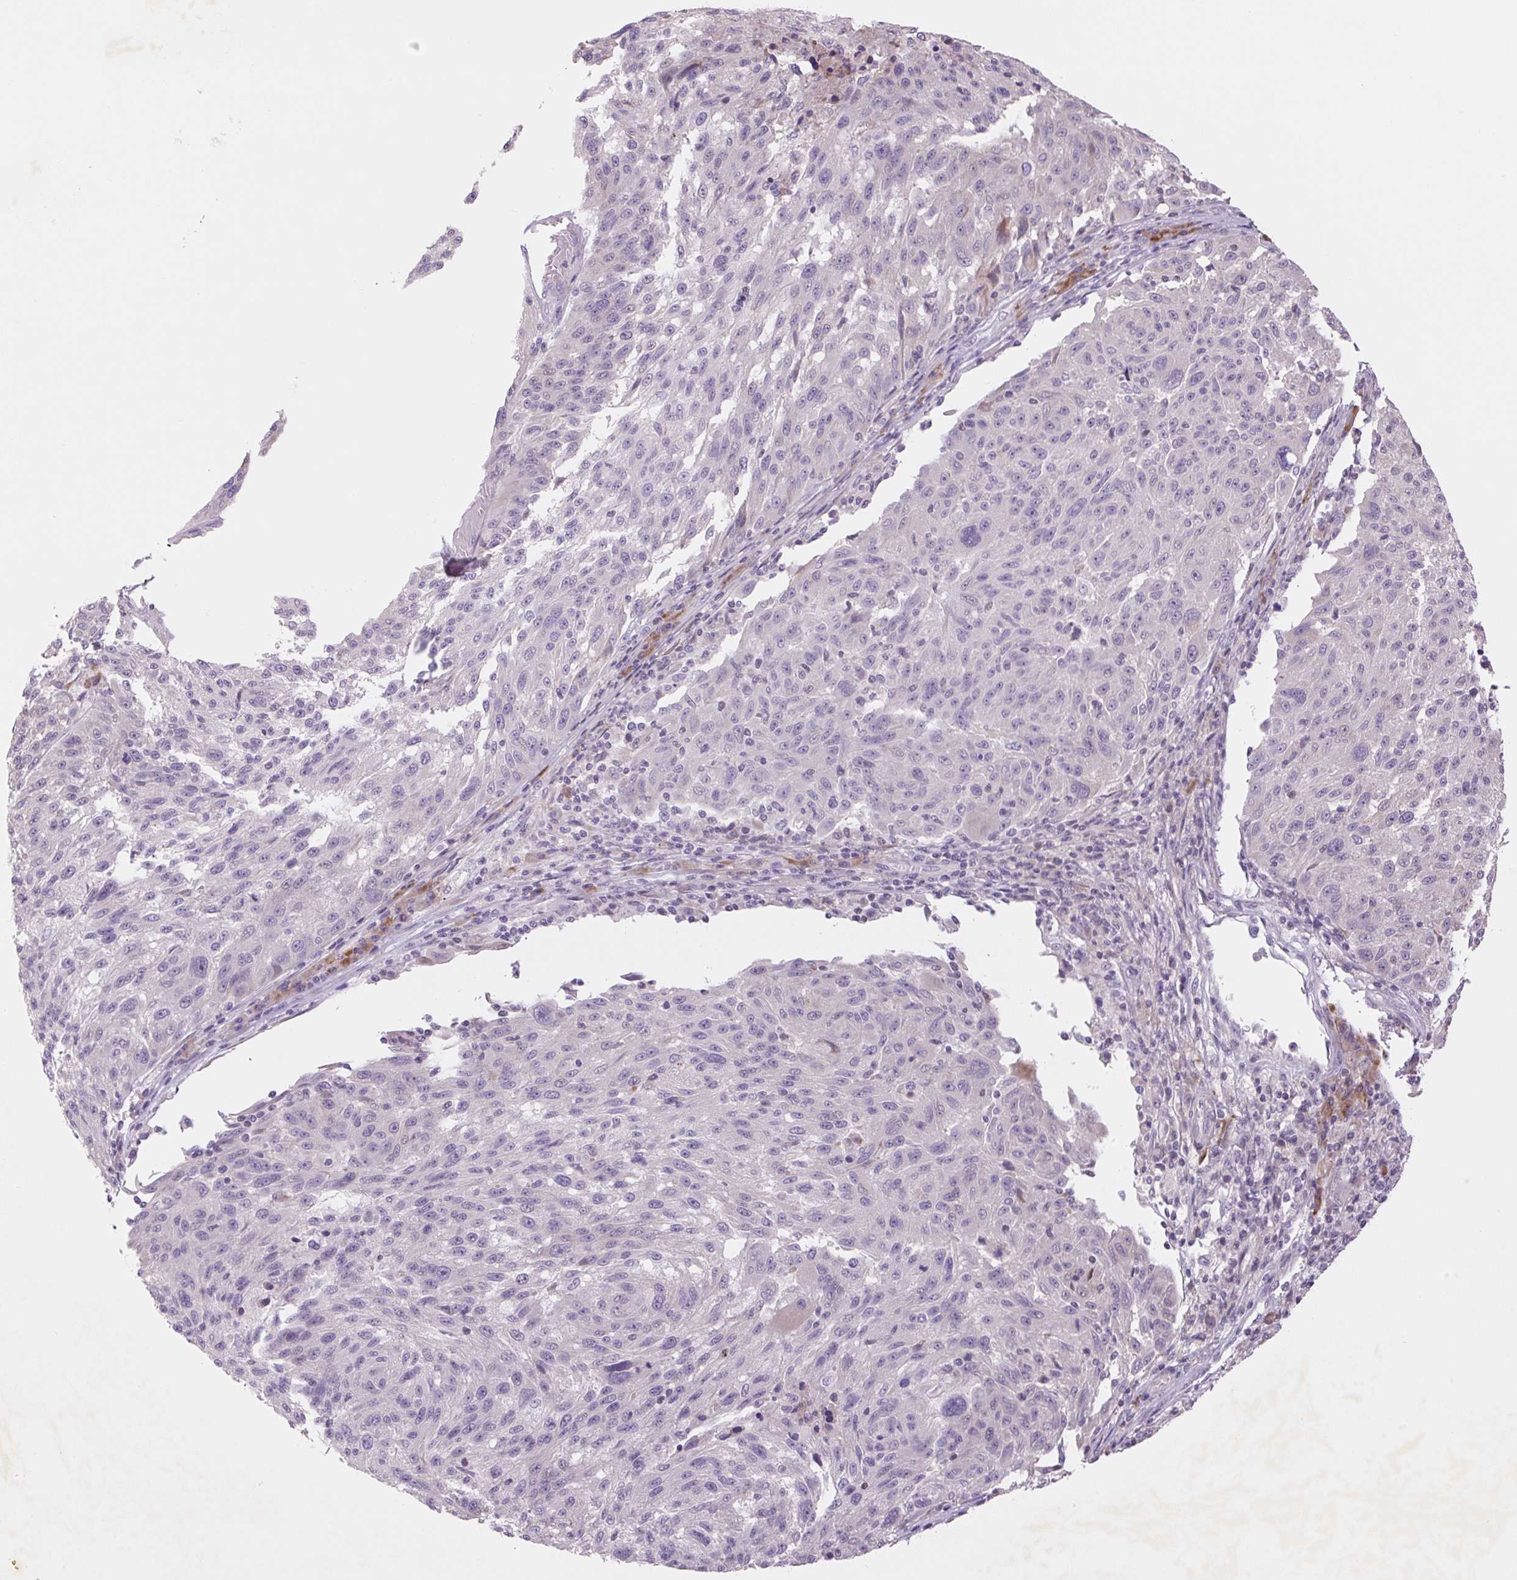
{"staining": {"intensity": "negative", "quantity": "none", "location": "none"}, "tissue": "melanoma", "cell_type": "Tumor cells", "image_type": "cancer", "snomed": [{"axis": "morphology", "description": "Malignant melanoma, NOS"}, {"axis": "topography", "description": "Skin"}], "caption": "DAB (3,3'-diaminobenzidine) immunohistochemical staining of malignant melanoma demonstrates no significant staining in tumor cells.", "gene": "TMEM100", "patient": {"sex": "male", "age": 53}}